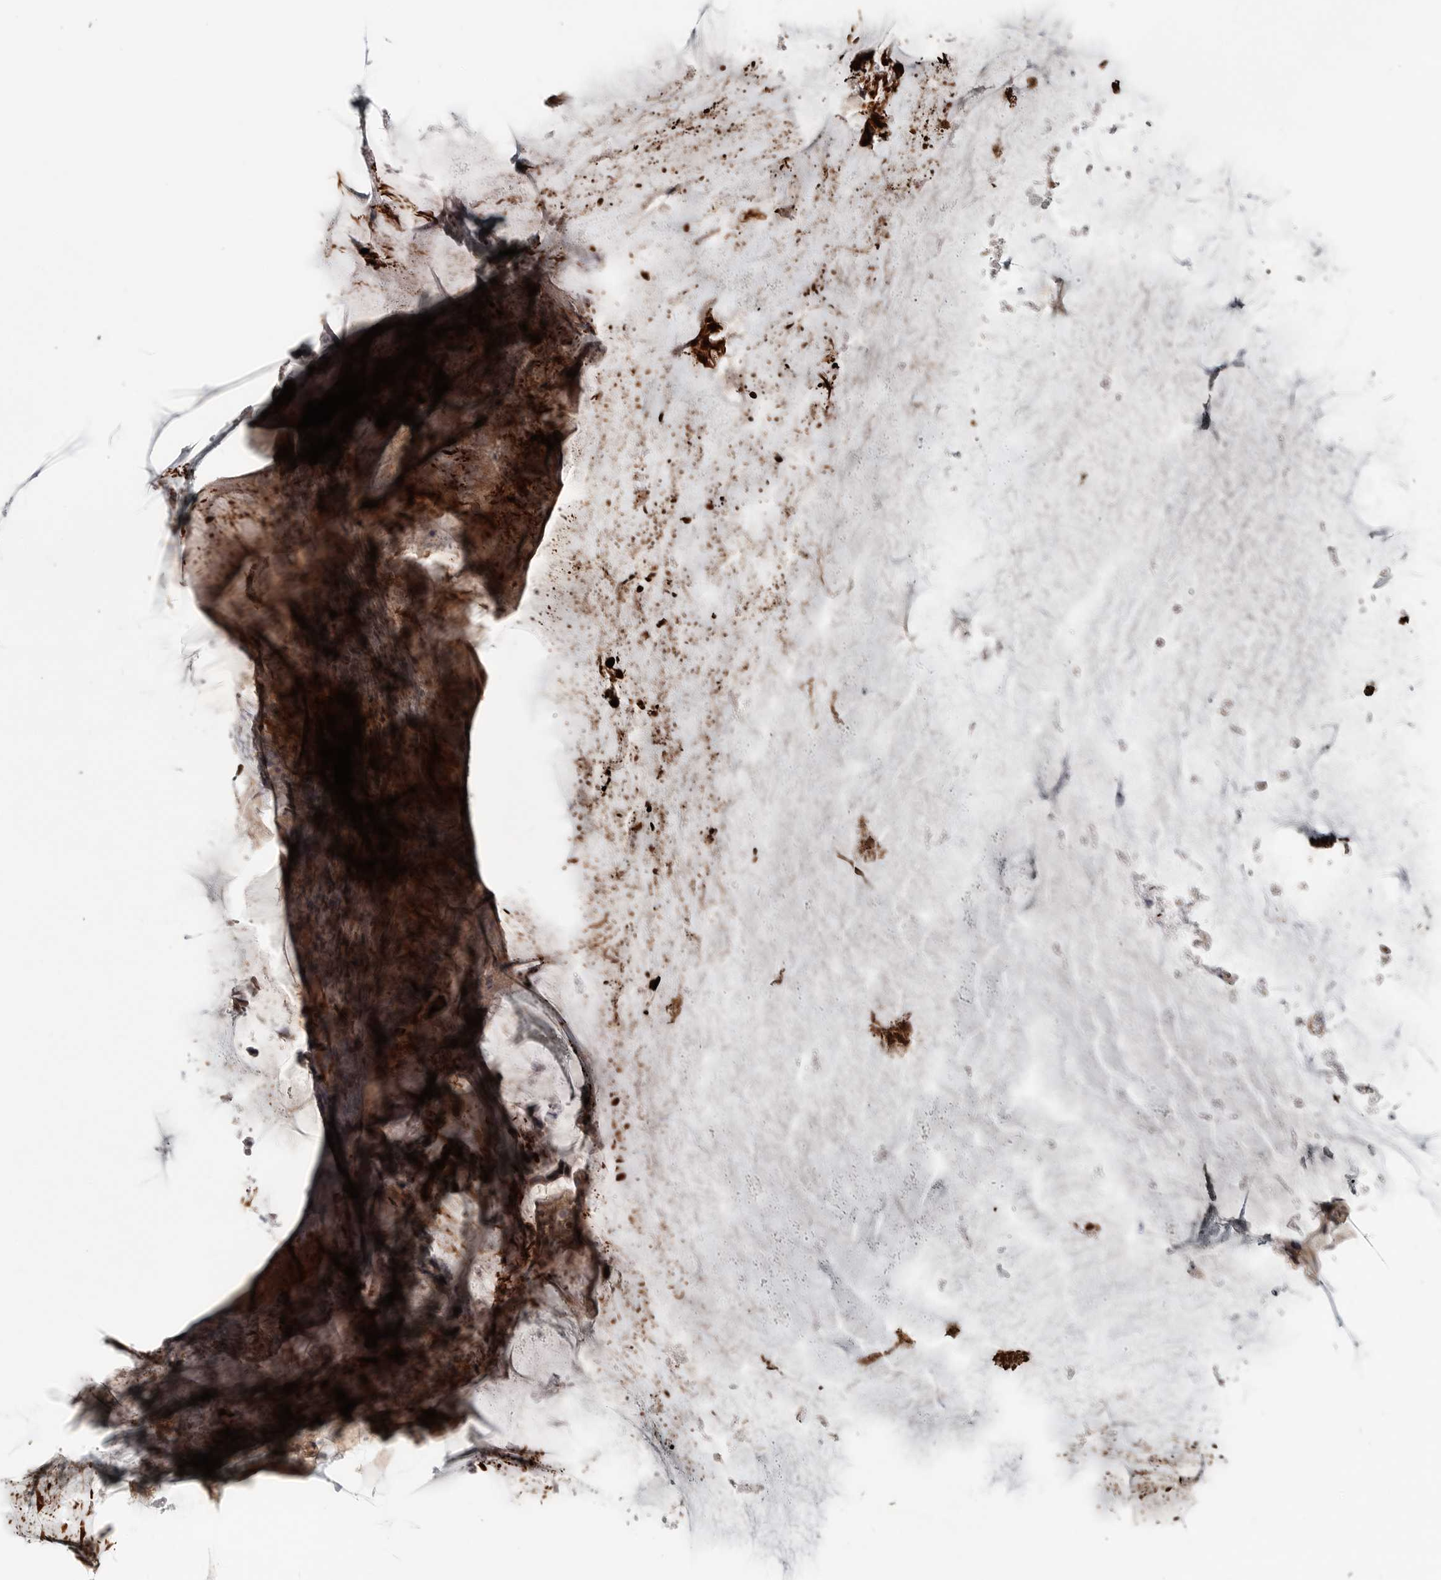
{"staining": {"intensity": "moderate", "quantity": ">75%", "location": "cytoplasmic/membranous,nuclear"}, "tissue": "ovarian cancer", "cell_type": "Tumor cells", "image_type": "cancer", "snomed": [{"axis": "morphology", "description": "Cystadenocarcinoma, mucinous, NOS"}, {"axis": "topography", "description": "Ovary"}], "caption": "High-power microscopy captured an immunohistochemistry (IHC) micrograph of mucinous cystadenocarcinoma (ovarian), revealing moderate cytoplasmic/membranous and nuclear staining in approximately >75% of tumor cells.", "gene": "ZNF277", "patient": {"sex": "female", "age": 61}}